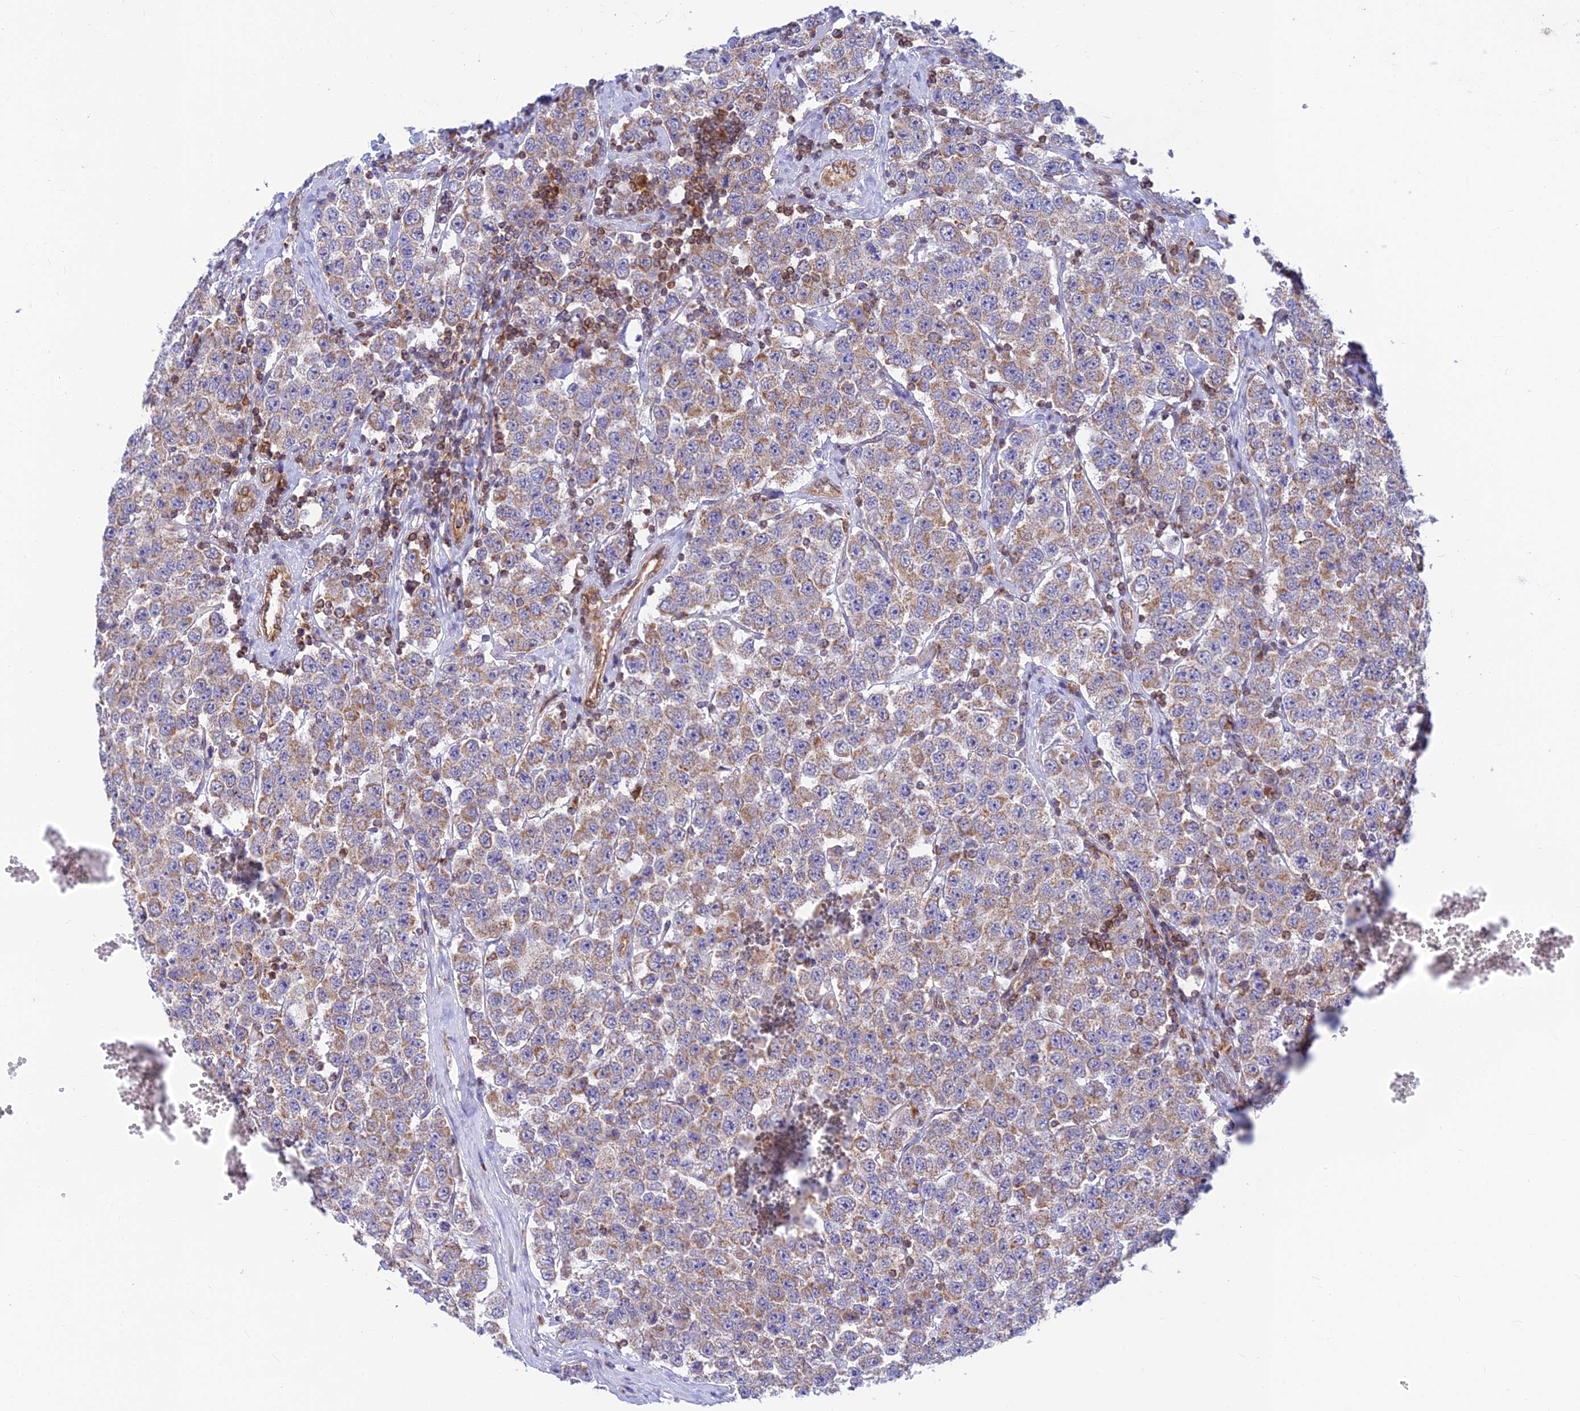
{"staining": {"intensity": "weak", "quantity": "25%-75%", "location": "cytoplasmic/membranous"}, "tissue": "testis cancer", "cell_type": "Tumor cells", "image_type": "cancer", "snomed": [{"axis": "morphology", "description": "Seminoma, NOS"}, {"axis": "topography", "description": "Testis"}], "caption": "A brown stain labels weak cytoplasmic/membranous positivity of a protein in testis cancer tumor cells. Ihc stains the protein of interest in brown and the nuclei are stained blue.", "gene": "LYSMD2", "patient": {"sex": "male", "age": 28}}